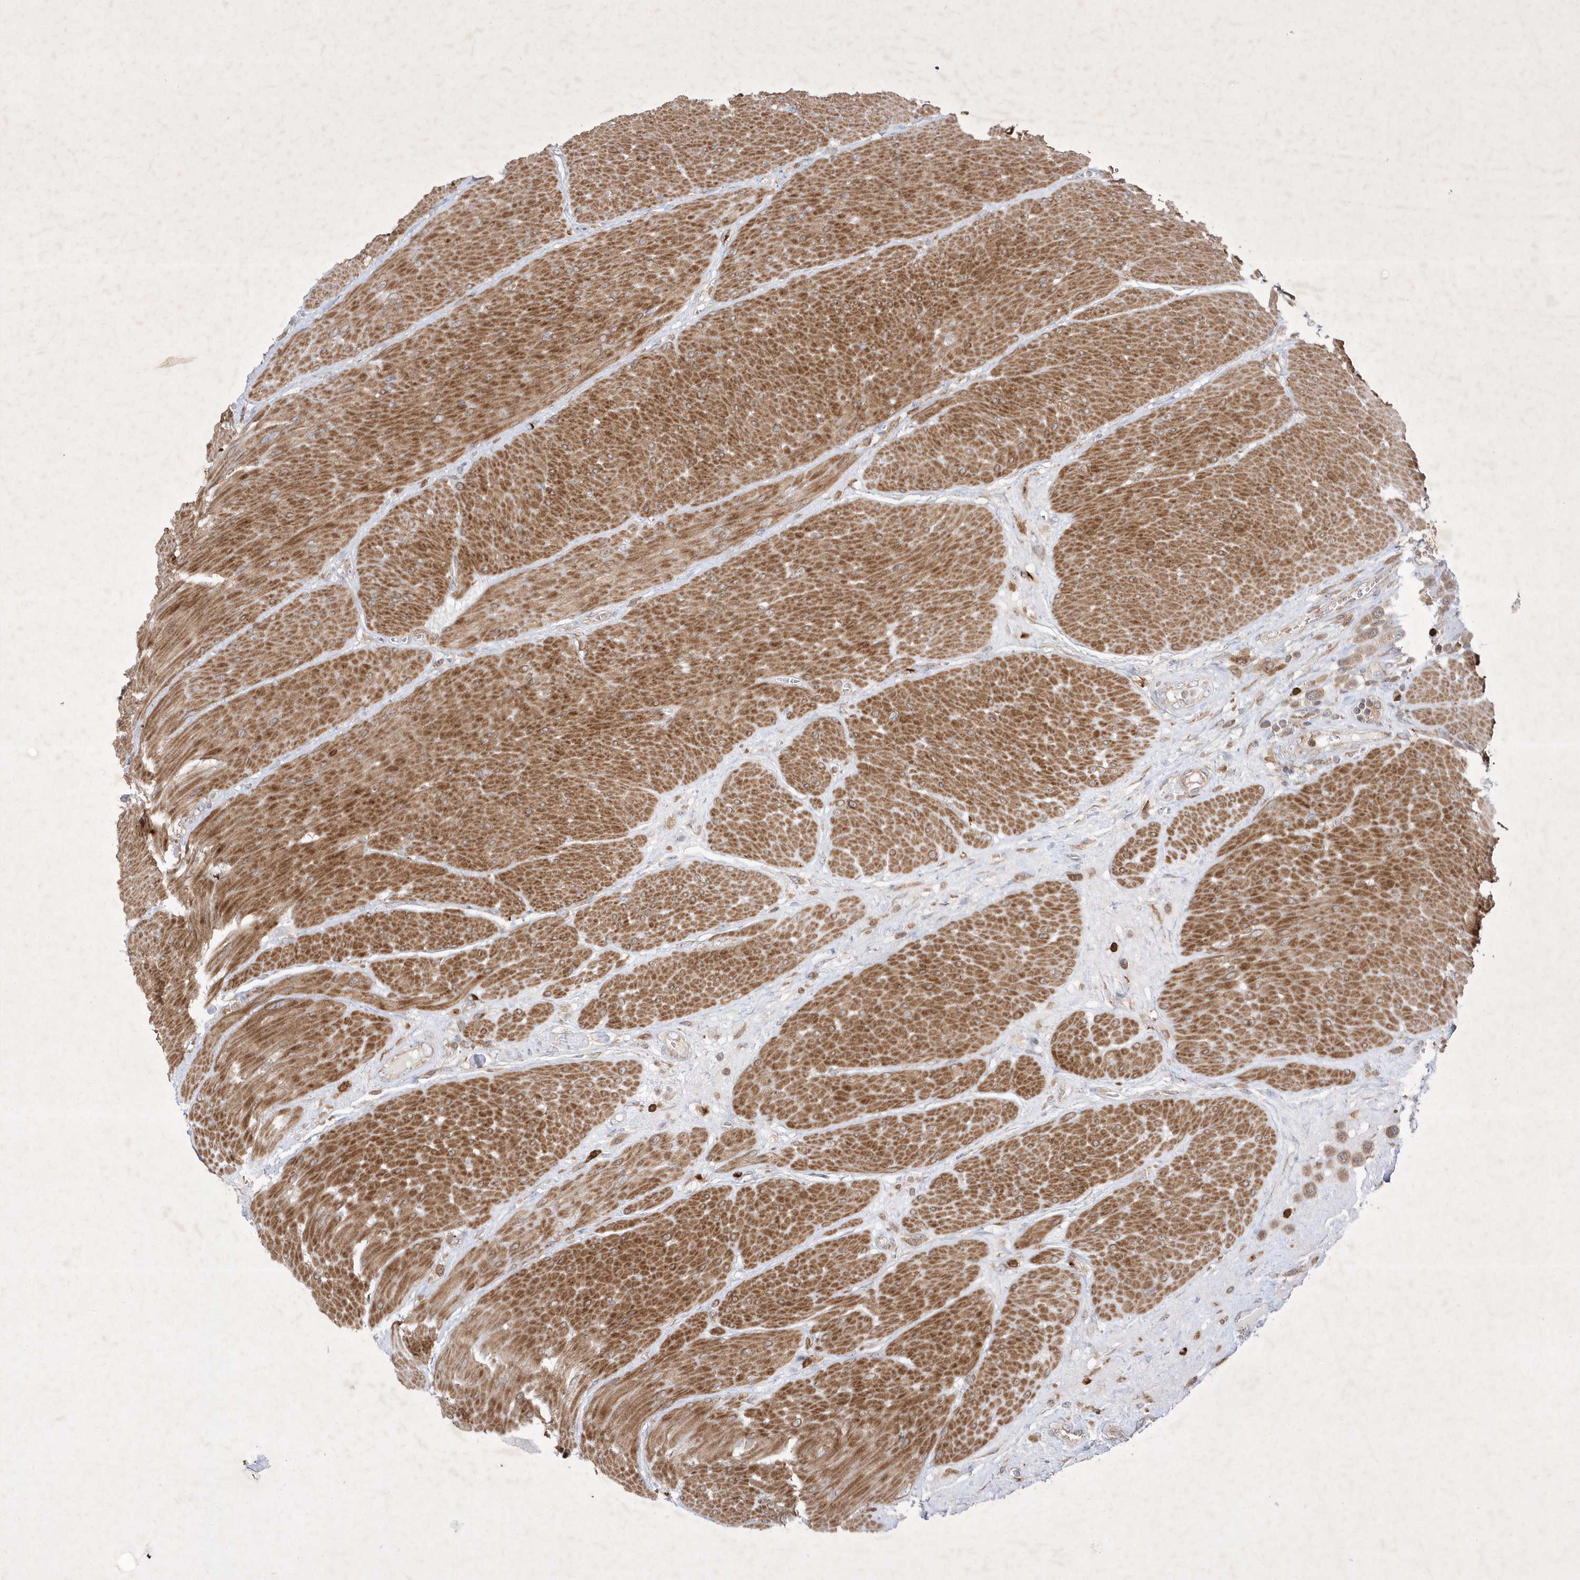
{"staining": {"intensity": "moderate", "quantity": ">75%", "location": "cytoplasmic/membranous"}, "tissue": "urothelial cancer", "cell_type": "Tumor cells", "image_type": "cancer", "snomed": [{"axis": "morphology", "description": "Urothelial carcinoma, High grade"}, {"axis": "topography", "description": "Urinary bladder"}], "caption": "Protein expression analysis of human high-grade urothelial carcinoma reveals moderate cytoplasmic/membranous positivity in approximately >75% of tumor cells.", "gene": "OPA1", "patient": {"sex": "male", "age": 50}}